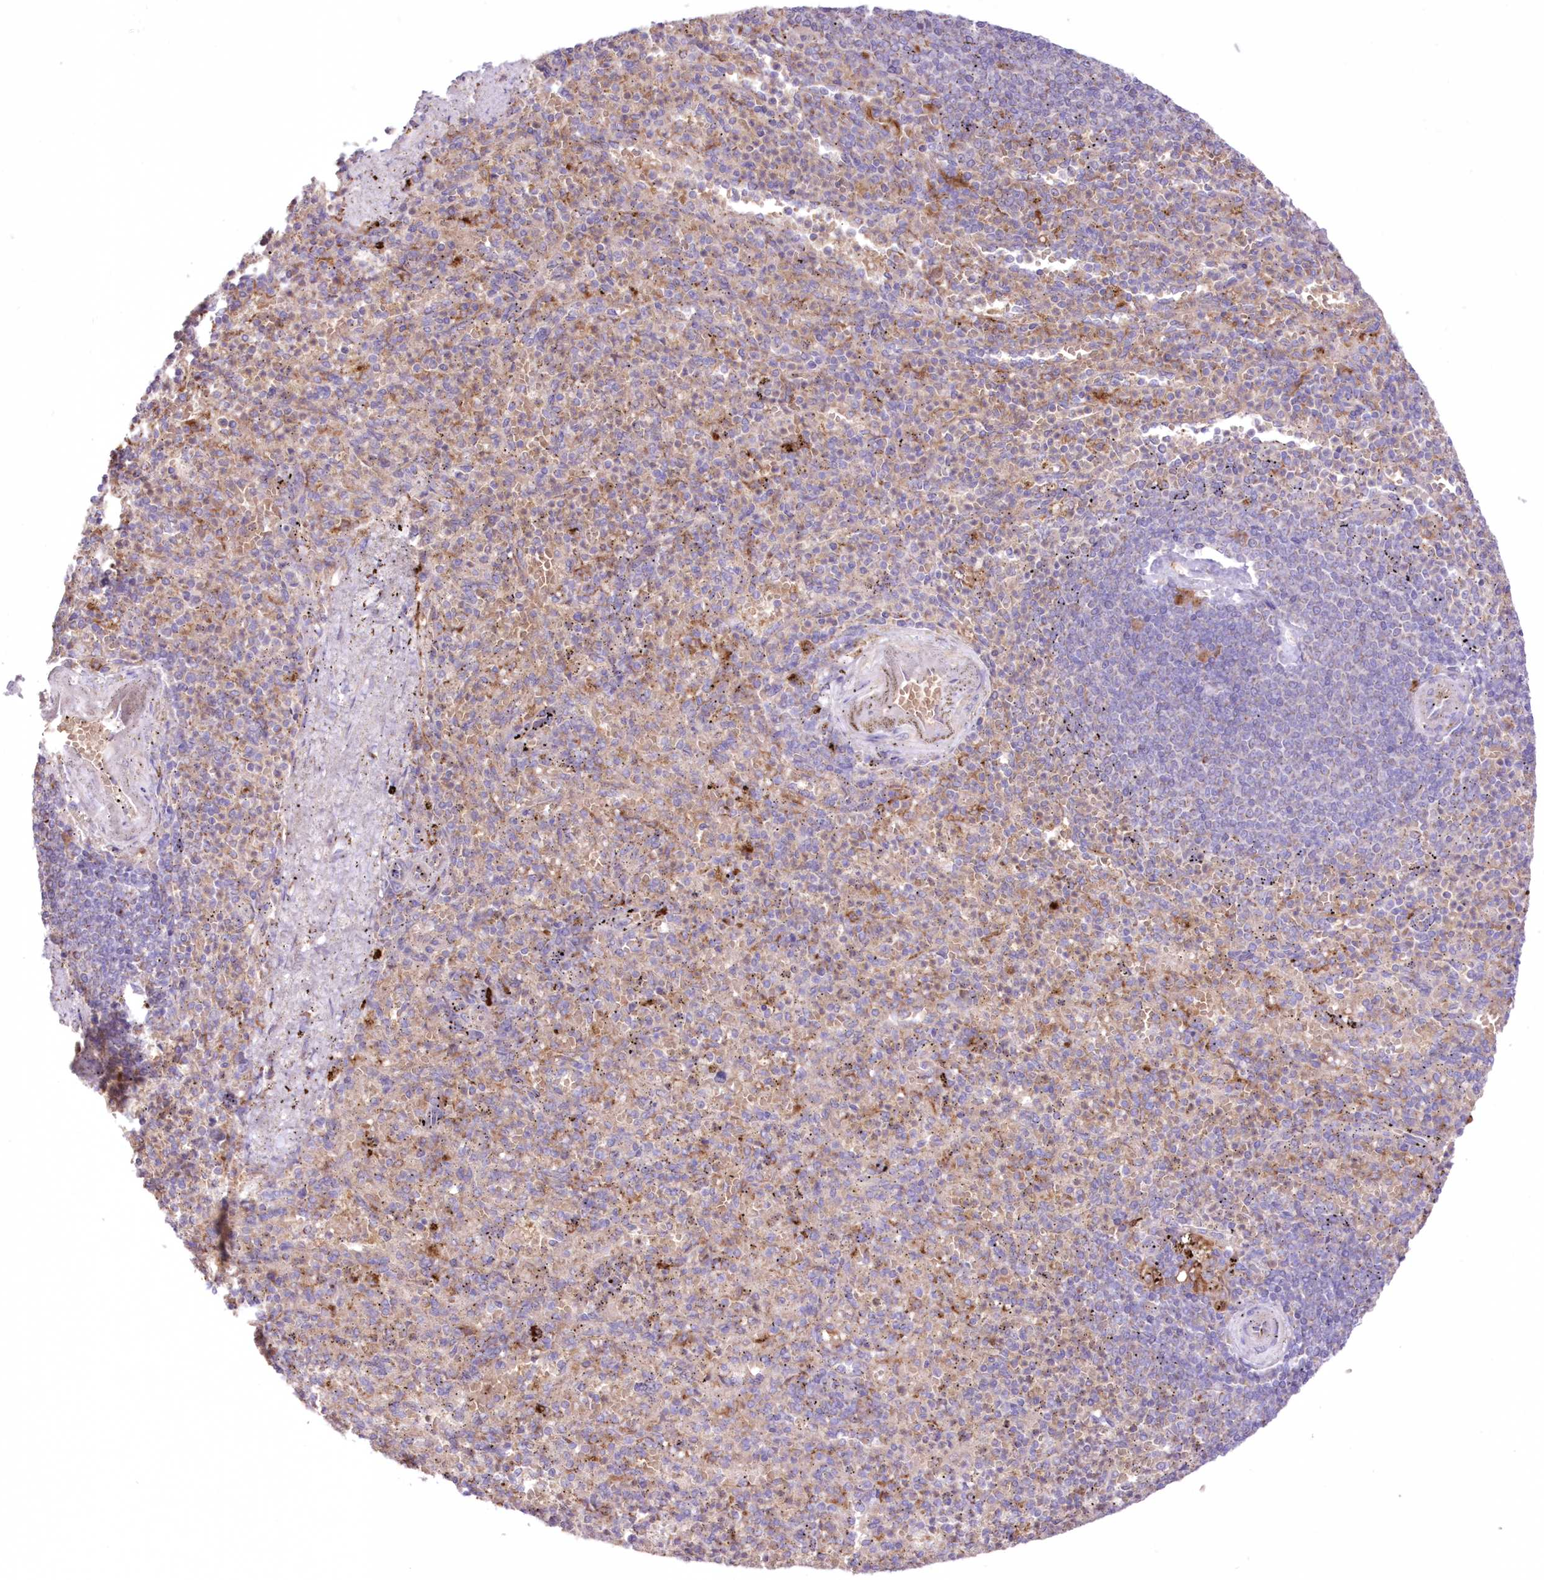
{"staining": {"intensity": "negative", "quantity": "none", "location": "none"}, "tissue": "spleen", "cell_type": "Cells in red pulp", "image_type": "normal", "snomed": [{"axis": "morphology", "description": "Normal tissue, NOS"}, {"axis": "topography", "description": "Spleen"}], "caption": "IHC photomicrograph of unremarkable spleen: human spleen stained with DAB (3,3'-diaminobenzidine) exhibits no significant protein positivity in cells in red pulp.", "gene": "FCHO2", "patient": {"sex": "female", "age": 74}}